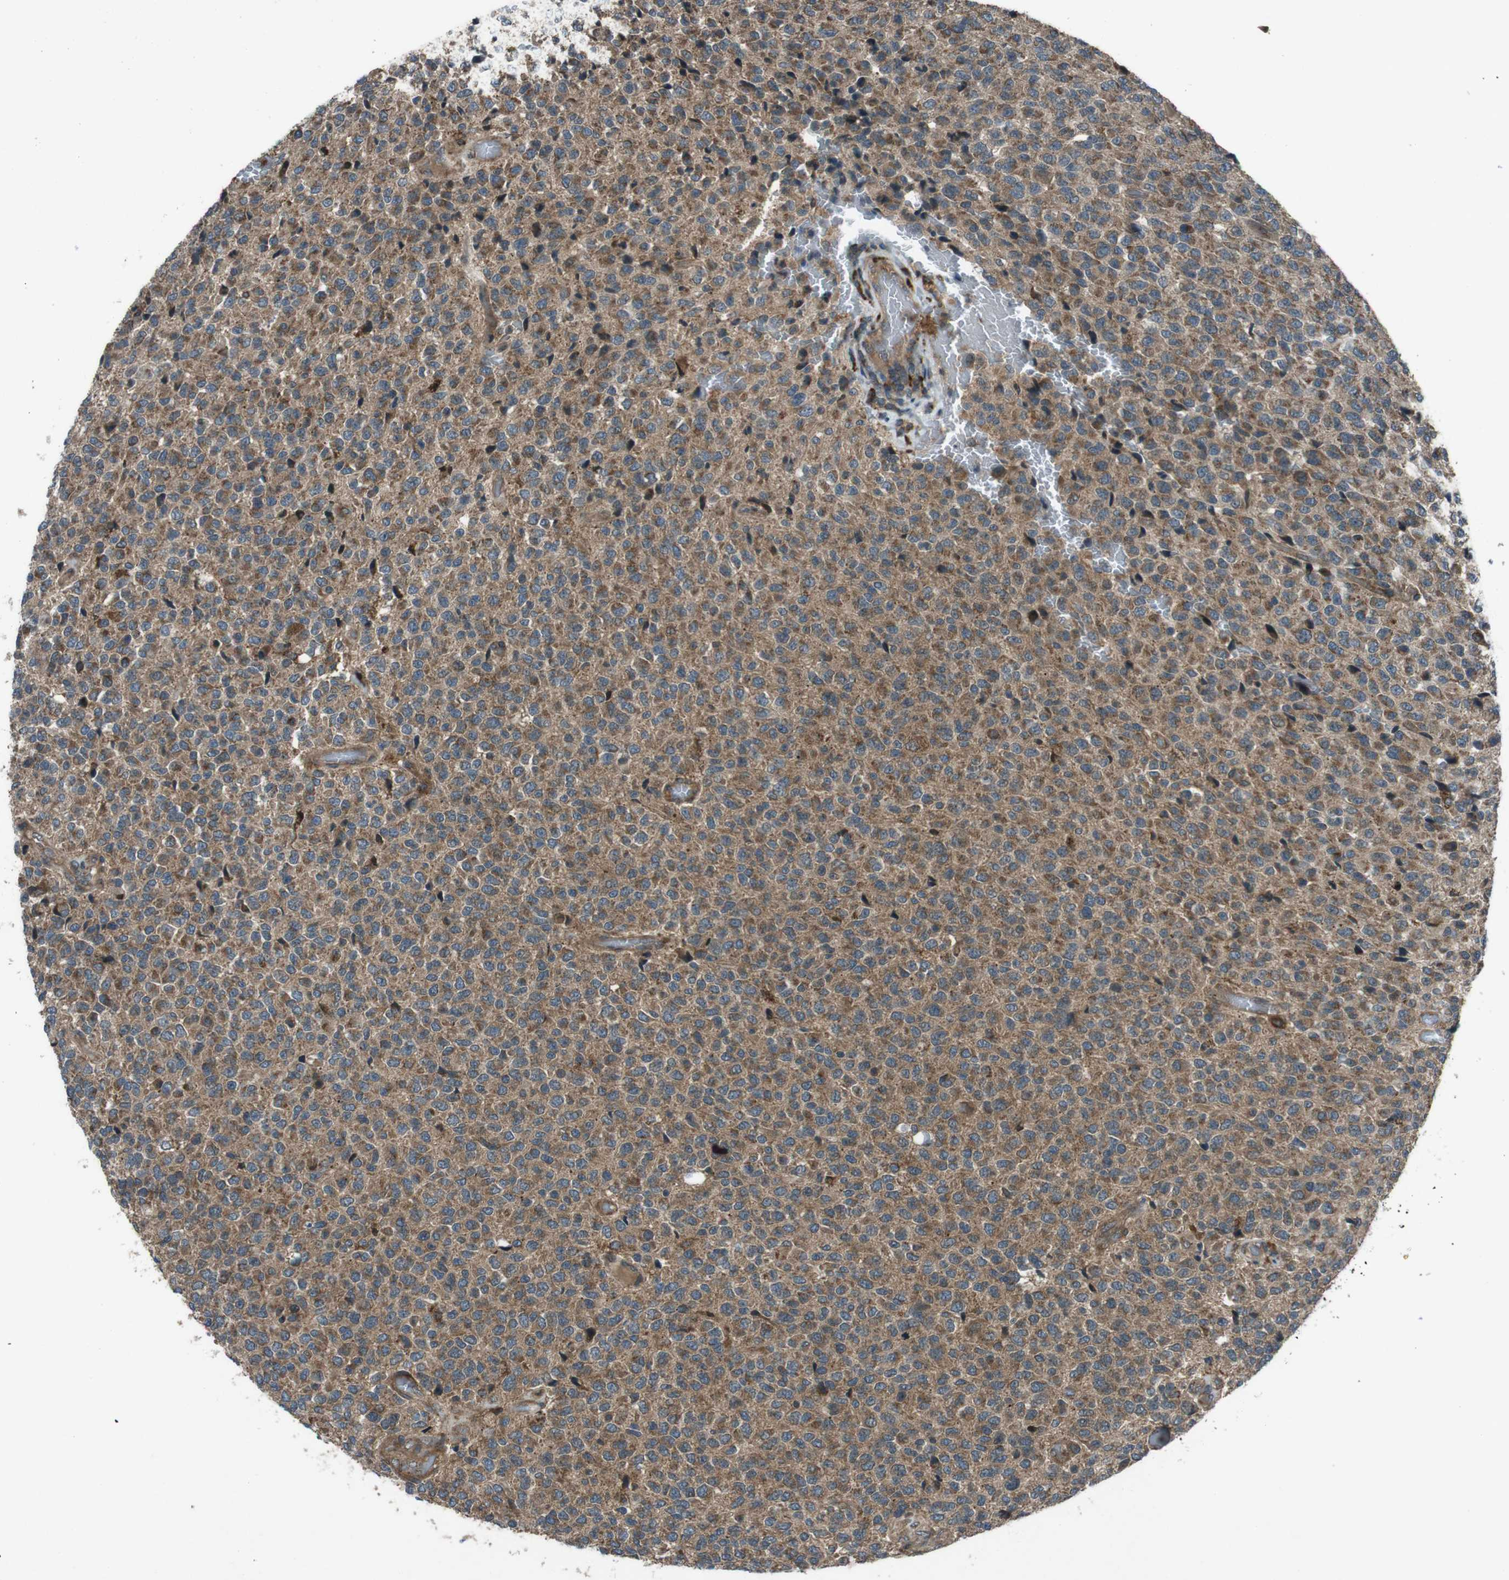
{"staining": {"intensity": "moderate", "quantity": ">75%", "location": "cytoplasmic/membranous"}, "tissue": "glioma", "cell_type": "Tumor cells", "image_type": "cancer", "snomed": [{"axis": "morphology", "description": "Glioma, malignant, High grade"}, {"axis": "topography", "description": "pancreas cauda"}], "caption": "Tumor cells show medium levels of moderate cytoplasmic/membranous positivity in about >75% of cells in human high-grade glioma (malignant). The protein of interest is shown in brown color, while the nuclei are stained blue.", "gene": "SLC27A4", "patient": {"sex": "male", "age": 60}}